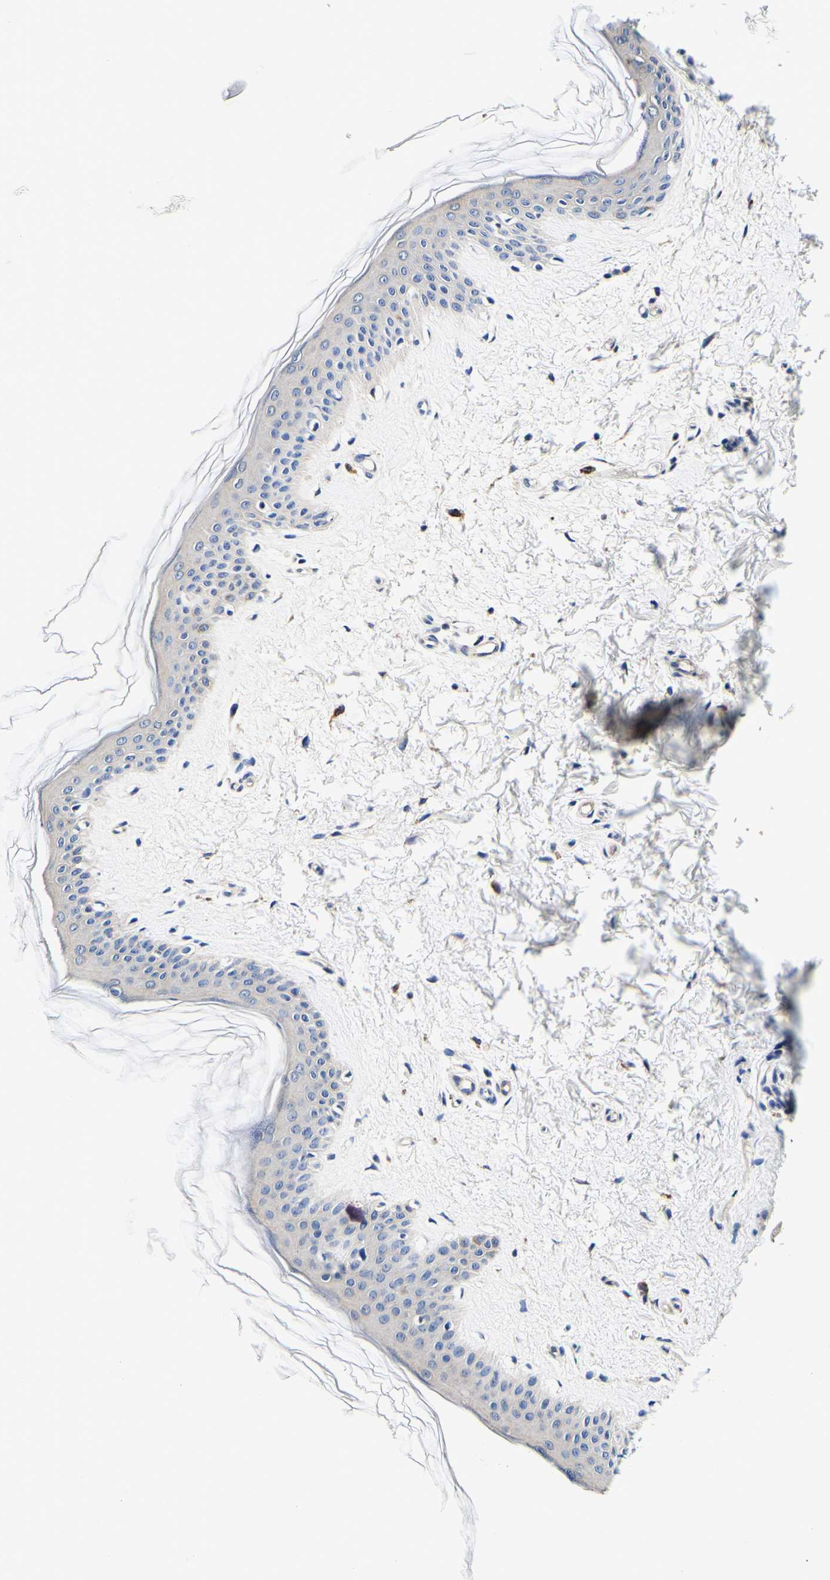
{"staining": {"intensity": "negative", "quantity": "none", "location": "none"}, "tissue": "skin", "cell_type": "Fibroblasts", "image_type": "normal", "snomed": [{"axis": "morphology", "description": "Normal tissue, NOS"}, {"axis": "topography", "description": "Skin"}], "caption": "An image of skin stained for a protein demonstrates no brown staining in fibroblasts.", "gene": "CAMK4", "patient": {"sex": "female", "age": 41}}